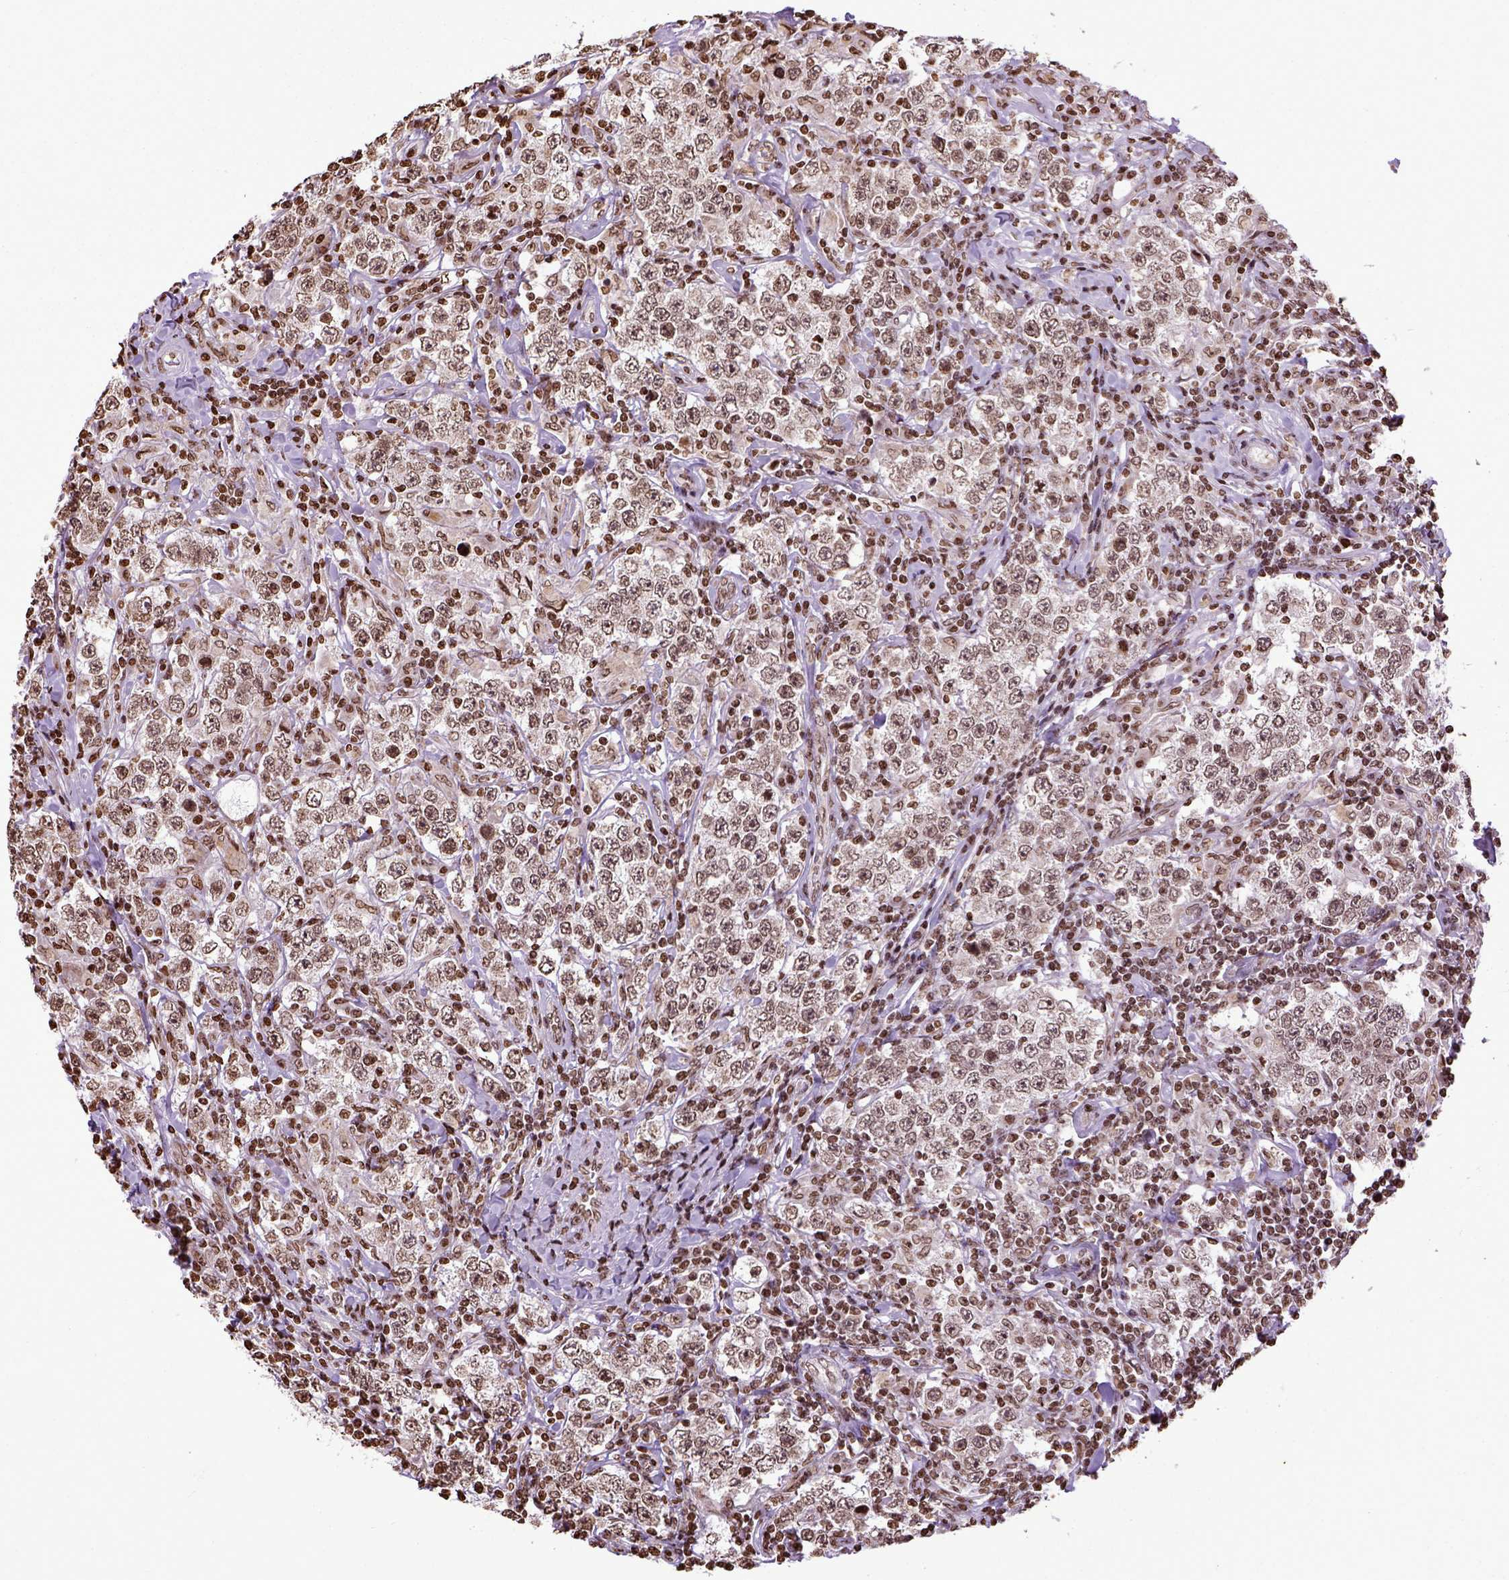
{"staining": {"intensity": "moderate", "quantity": ">75%", "location": "nuclear"}, "tissue": "testis cancer", "cell_type": "Tumor cells", "image_type": "cancer", "snomed": [{"axis": "morphology", "description": "Seminoma, NOS"}, {"axis": "morphology", "description": "Carcinoma, Embryonal, NOS"}, {"axis": "topography", "description": "Testis"}], "caption": "There is medium levels of moderate nuclear staining in tumor cells of testis cancer, as demonstrated by immunohistochemical staining (brown color).", "gene": "ZNF75D", "patient": {"sex": "male", "age": 41}}